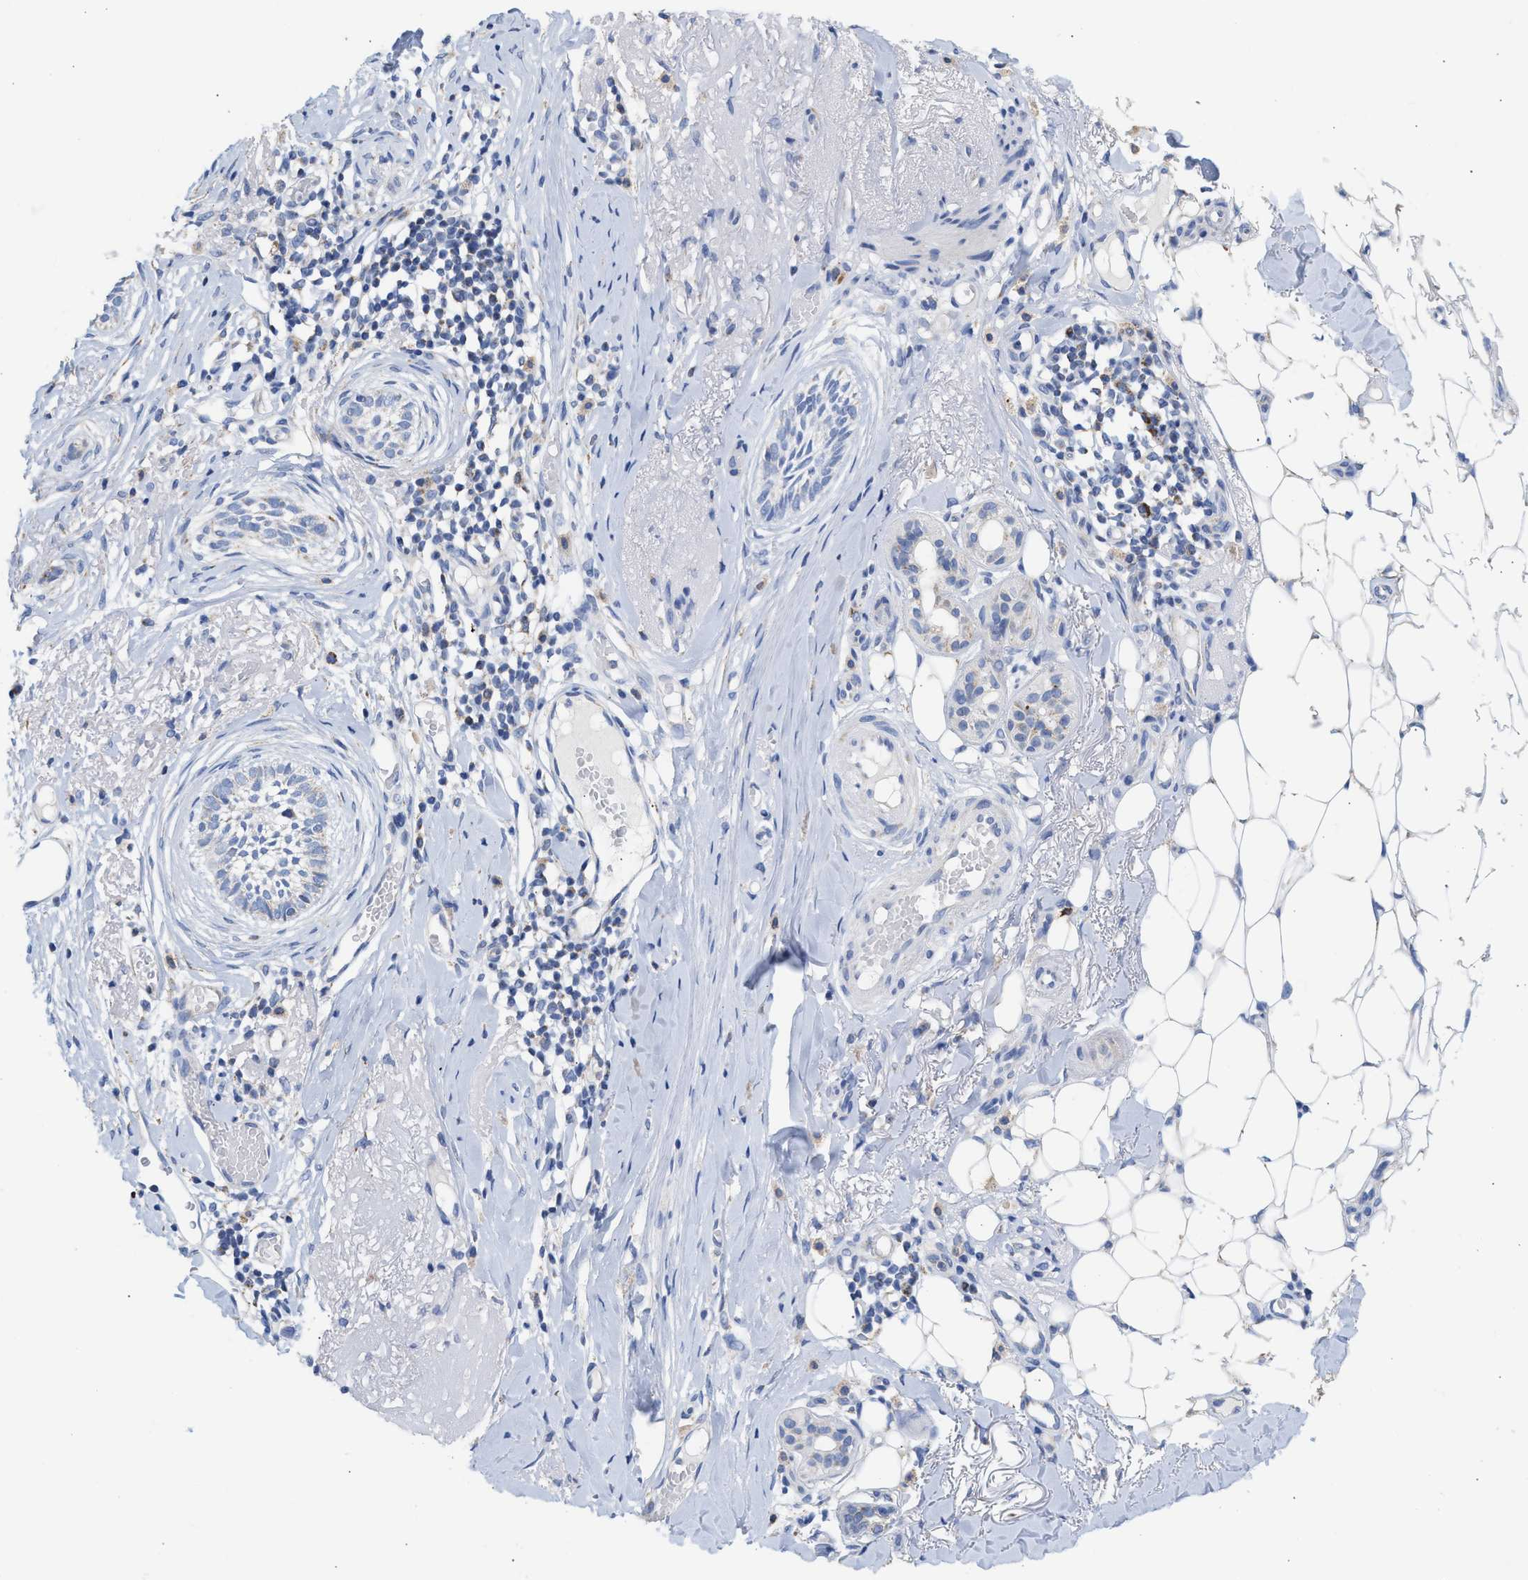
{"staining": {"intensity": "negative", "quantity": "none", "location": "none"}, "tissue": "skin cancer", "cell_type": "Tumor cells", "image_type": "cancer", "snomed": [{"axis": "morphology", "description": "Basal cell carcinoma"}, {"axis": "topography", "description": "Skin"}], "caption": "Immunohistochemical staining of human basal cell carcinoma (skin) demonstrates no significant positivity in tumor cells.", "gene": "ACOT13", "patient": {"sex": "female", "age": 88}}